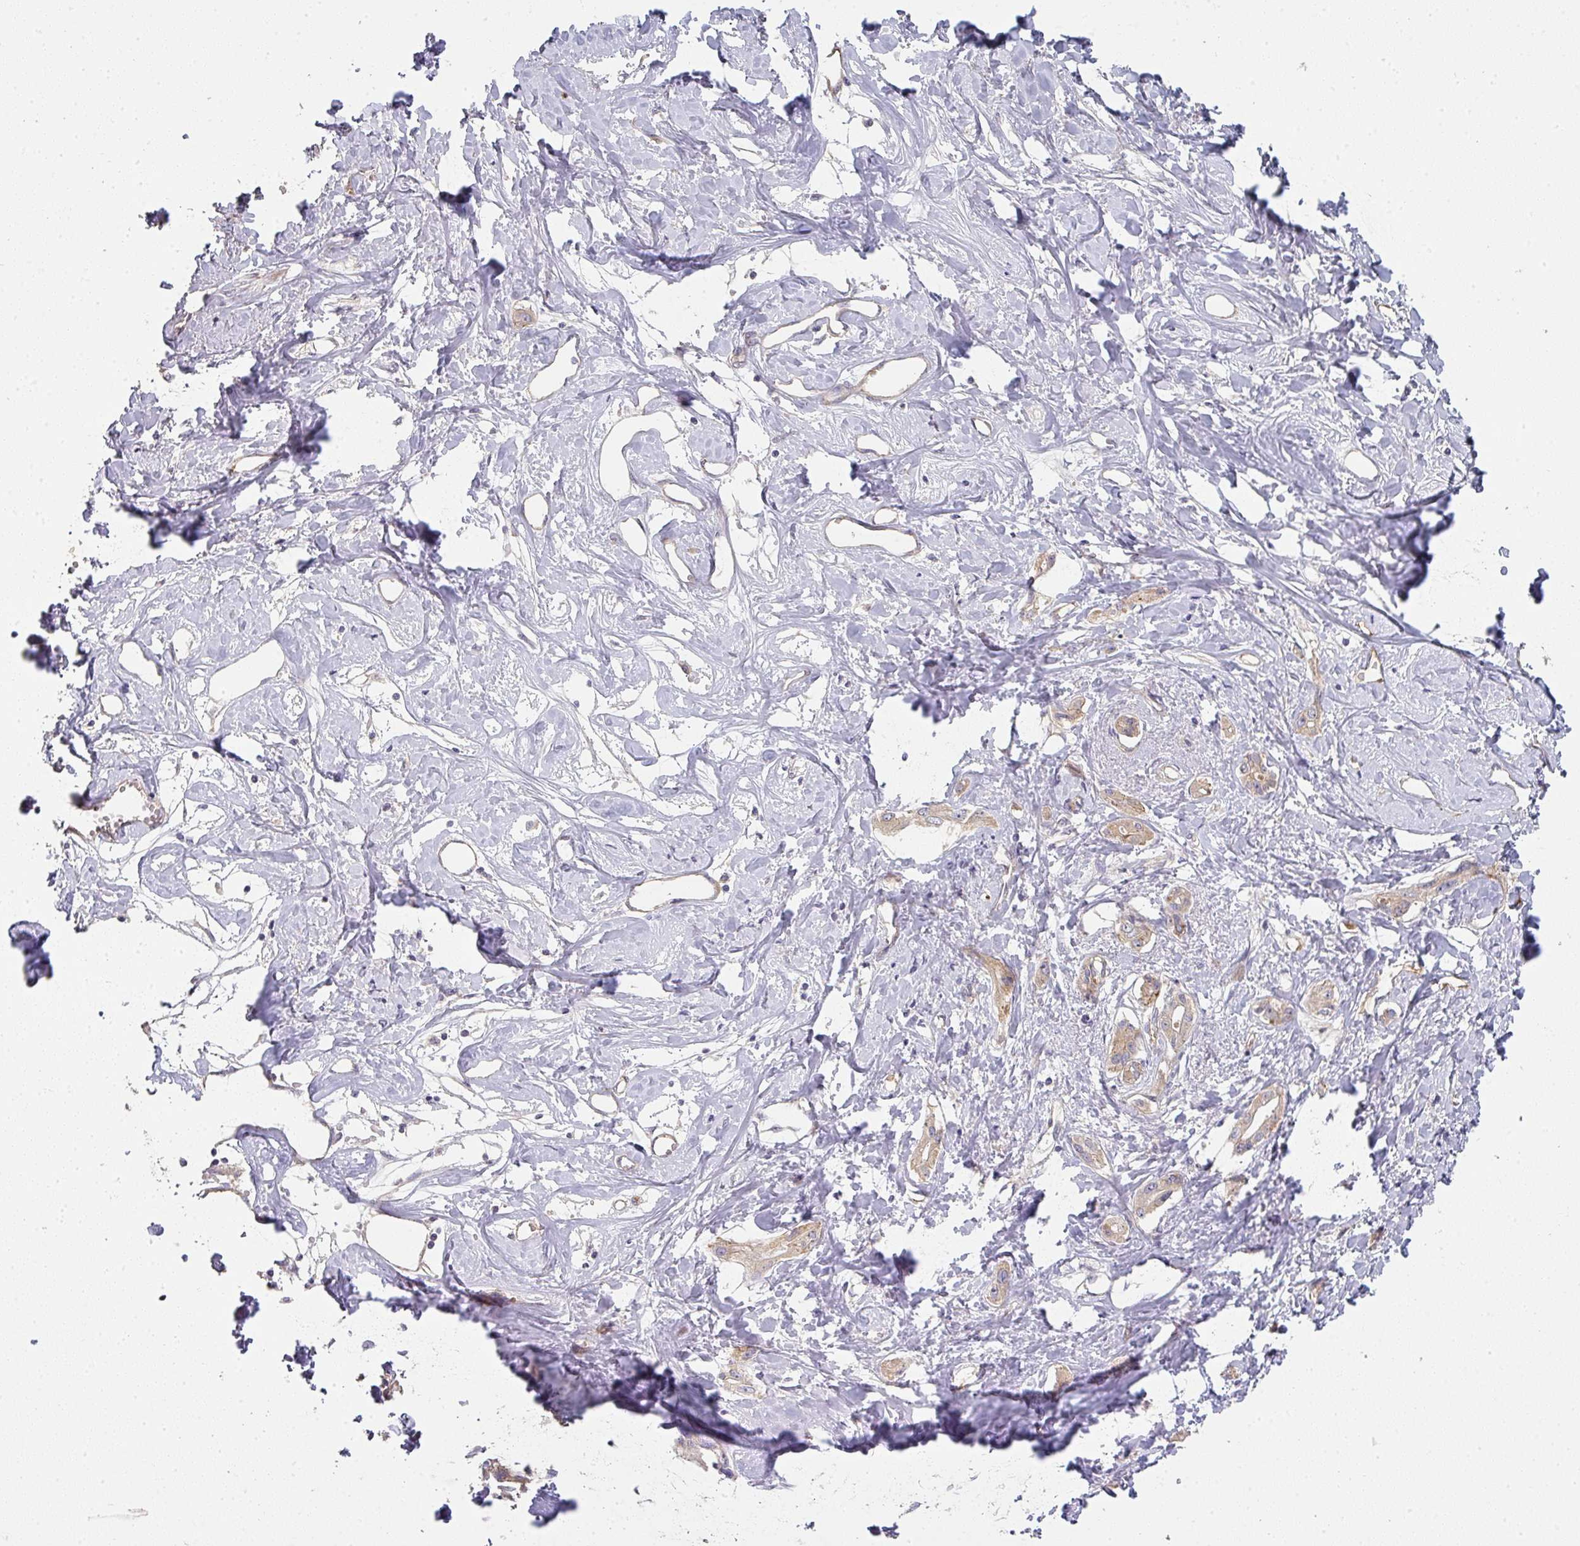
{"staining": {"intensity": "weak", "quantity": "25%-75%", "location": "cytoplasmic/membranous"}, "tissue": "liver cancer", "cell_type": "Tumor cells", "image_type": "cancer", "snomed": [{"axis": "morphology", "description": "Cholangiocarcinoma"}, {"axis": "topography", "description": "Liver"}], "caption": "IHC micrograph of human liver cancer (cholangiocarcinoma) stained for a protein (brown), which demonstrates low levels of weak cytoplasmic/membranous positivity in about 25%-75% of tumor cells.", "gene": "PCDH1", "patient": {"sex": "male", "age": 59}}